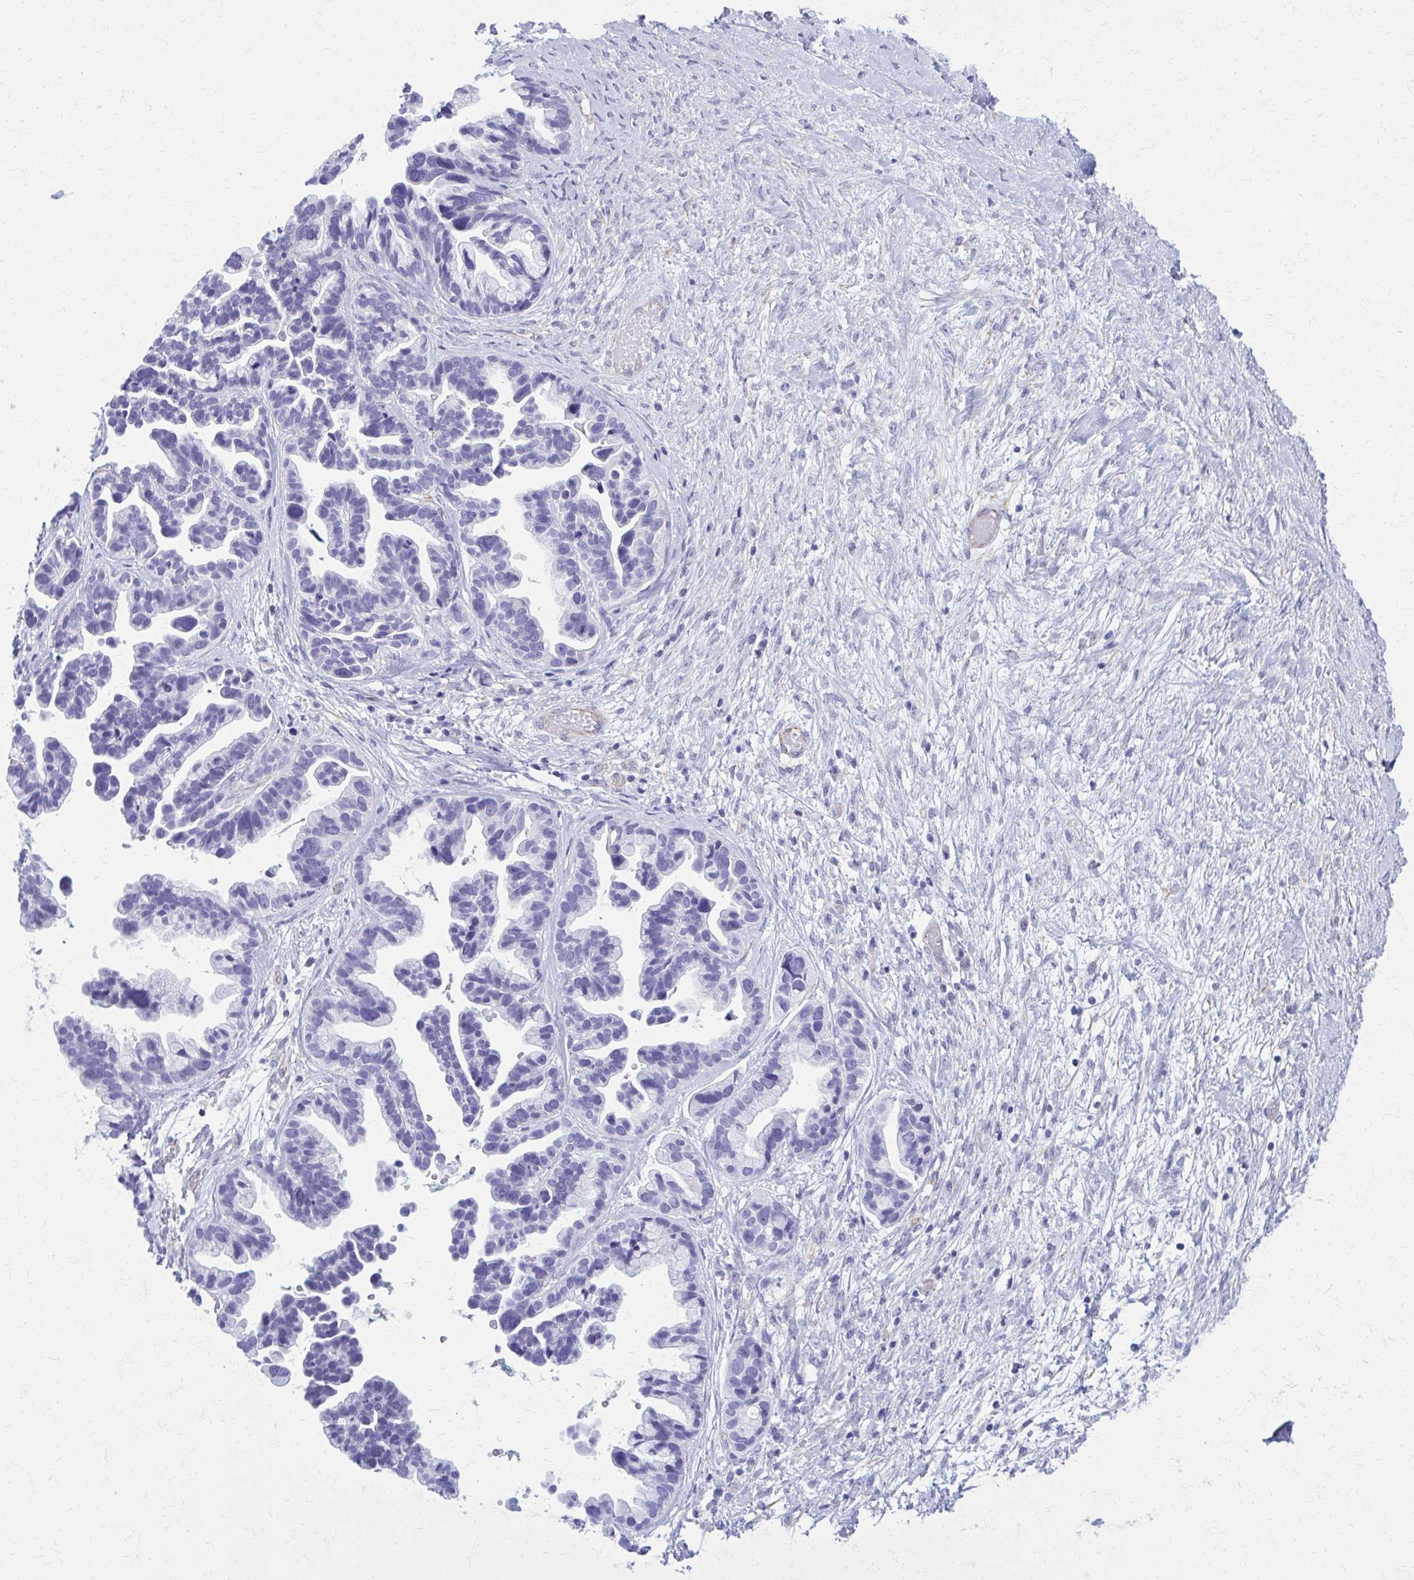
{"staining": {"intensity": "negative", "quantity": "none", "location": "none"}, "tissue": "ovarian cancer", "cell_type": "Tumor cells", "image_type": "cancer", "snomed": [{"axis": "morphology", "description": "Cystadenocarcinoma, serous, NOS"}, {"axis": "topography", "description": "Ovary"}], "caption": "Immunohistochemistry photomicrograph of neoplastic tissue: ovarian cancer stained with DAB displays no significant protein staining in tumor cells.", "gene": "GFAP", "patient": {"sex": "female", "age": 56}}